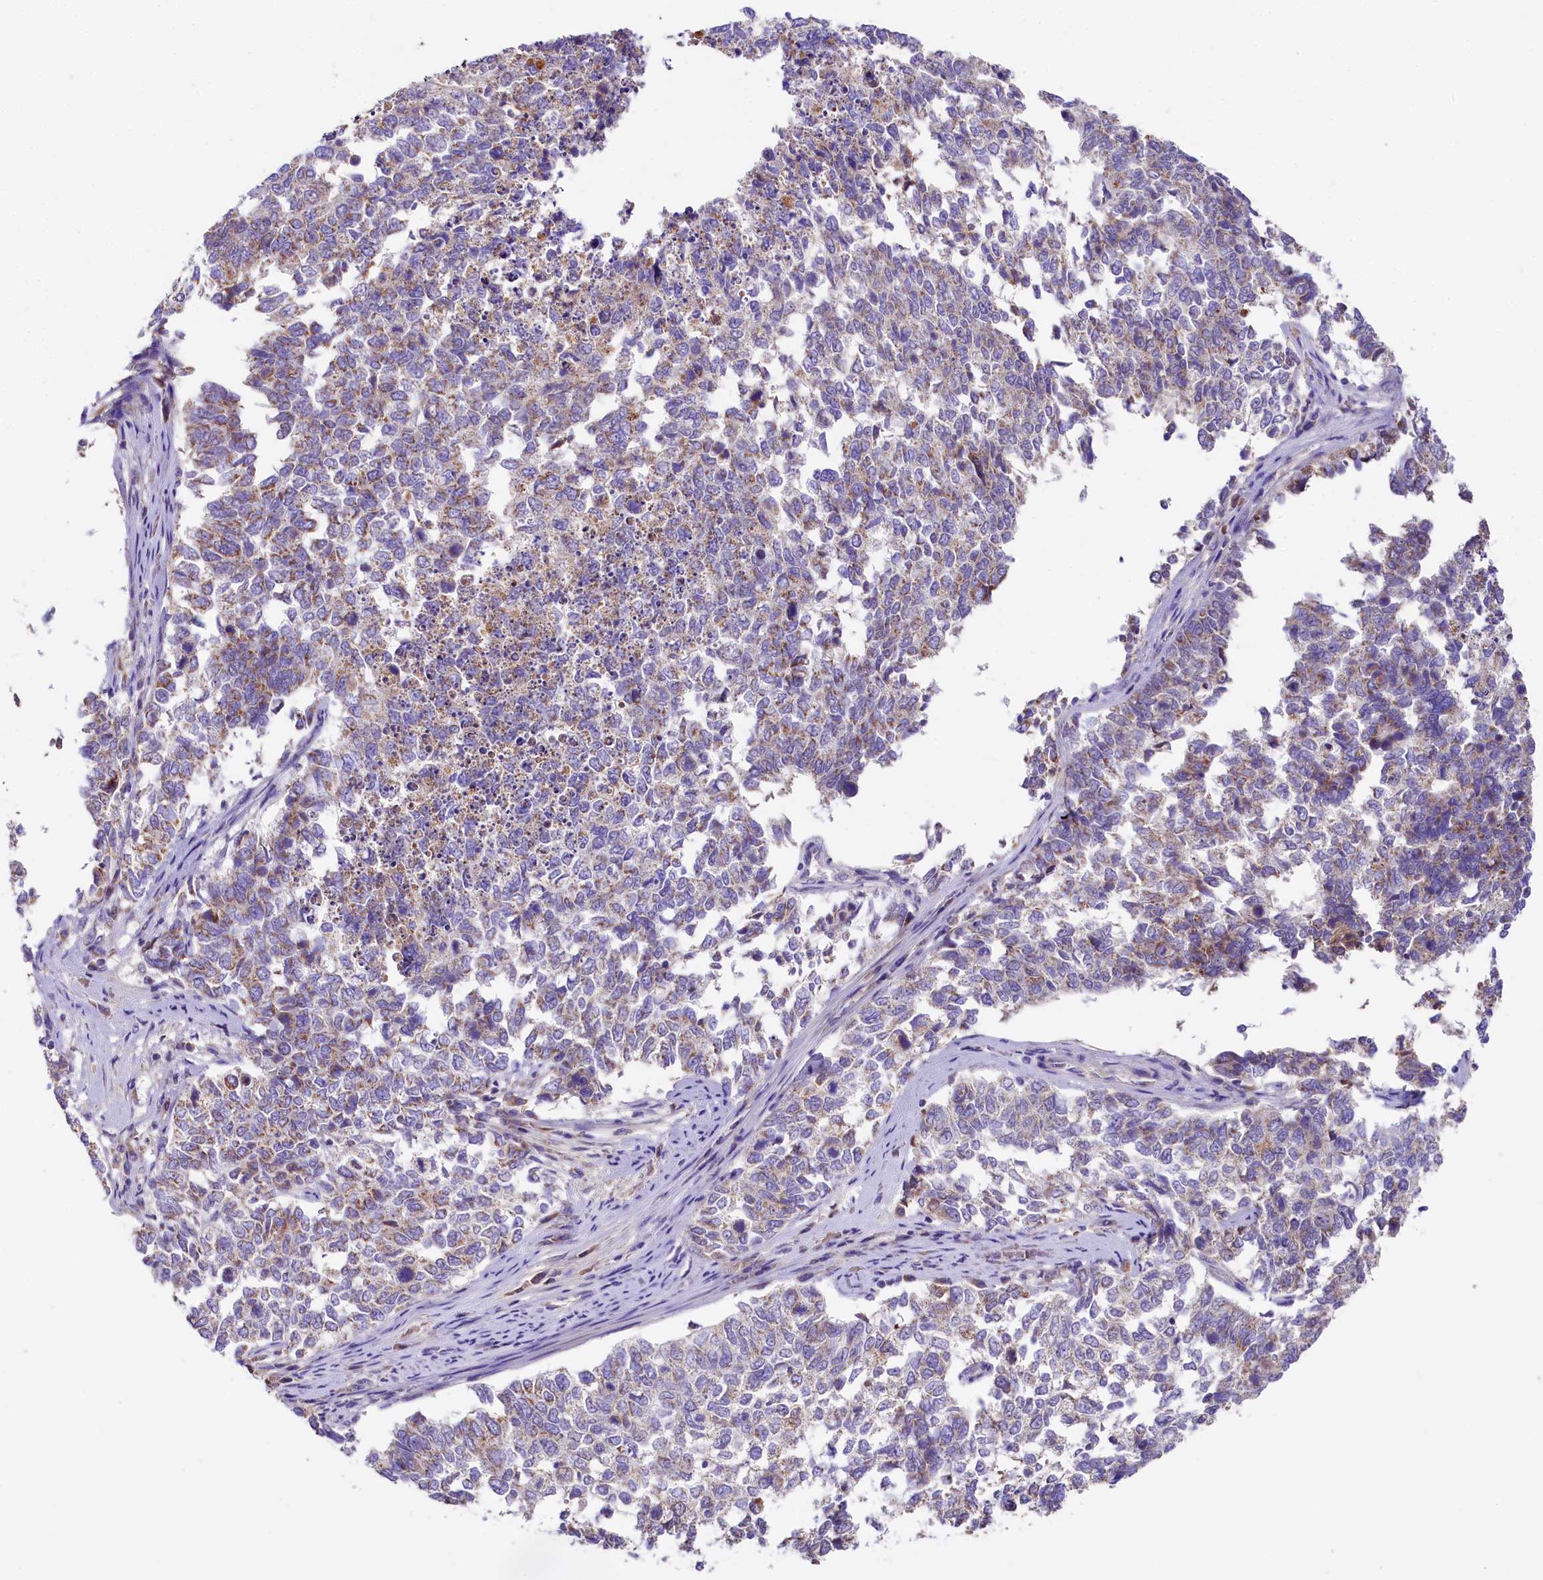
{"staining": {"intensity": "weak", "quantity": "25%-75%", "location": "cytoplasmic/membranous"}, "tissue": "cervical cancer", "cell_type": "Tumor cells", "image_type": "cancer", "snomed": [{"axis": "morphology", "description": "Squamous cell carcinoma, NOS"}, {"axis": "topography", "description": "Cervix"}], "caption": "A low amount of weak cytoplasmic/membranous positivity is appreciated in about 25%-75% of tumor cells in cervical cancer tissue.", "gene": "PMPCB", "patient": {"sex": "female", "age": 63}}